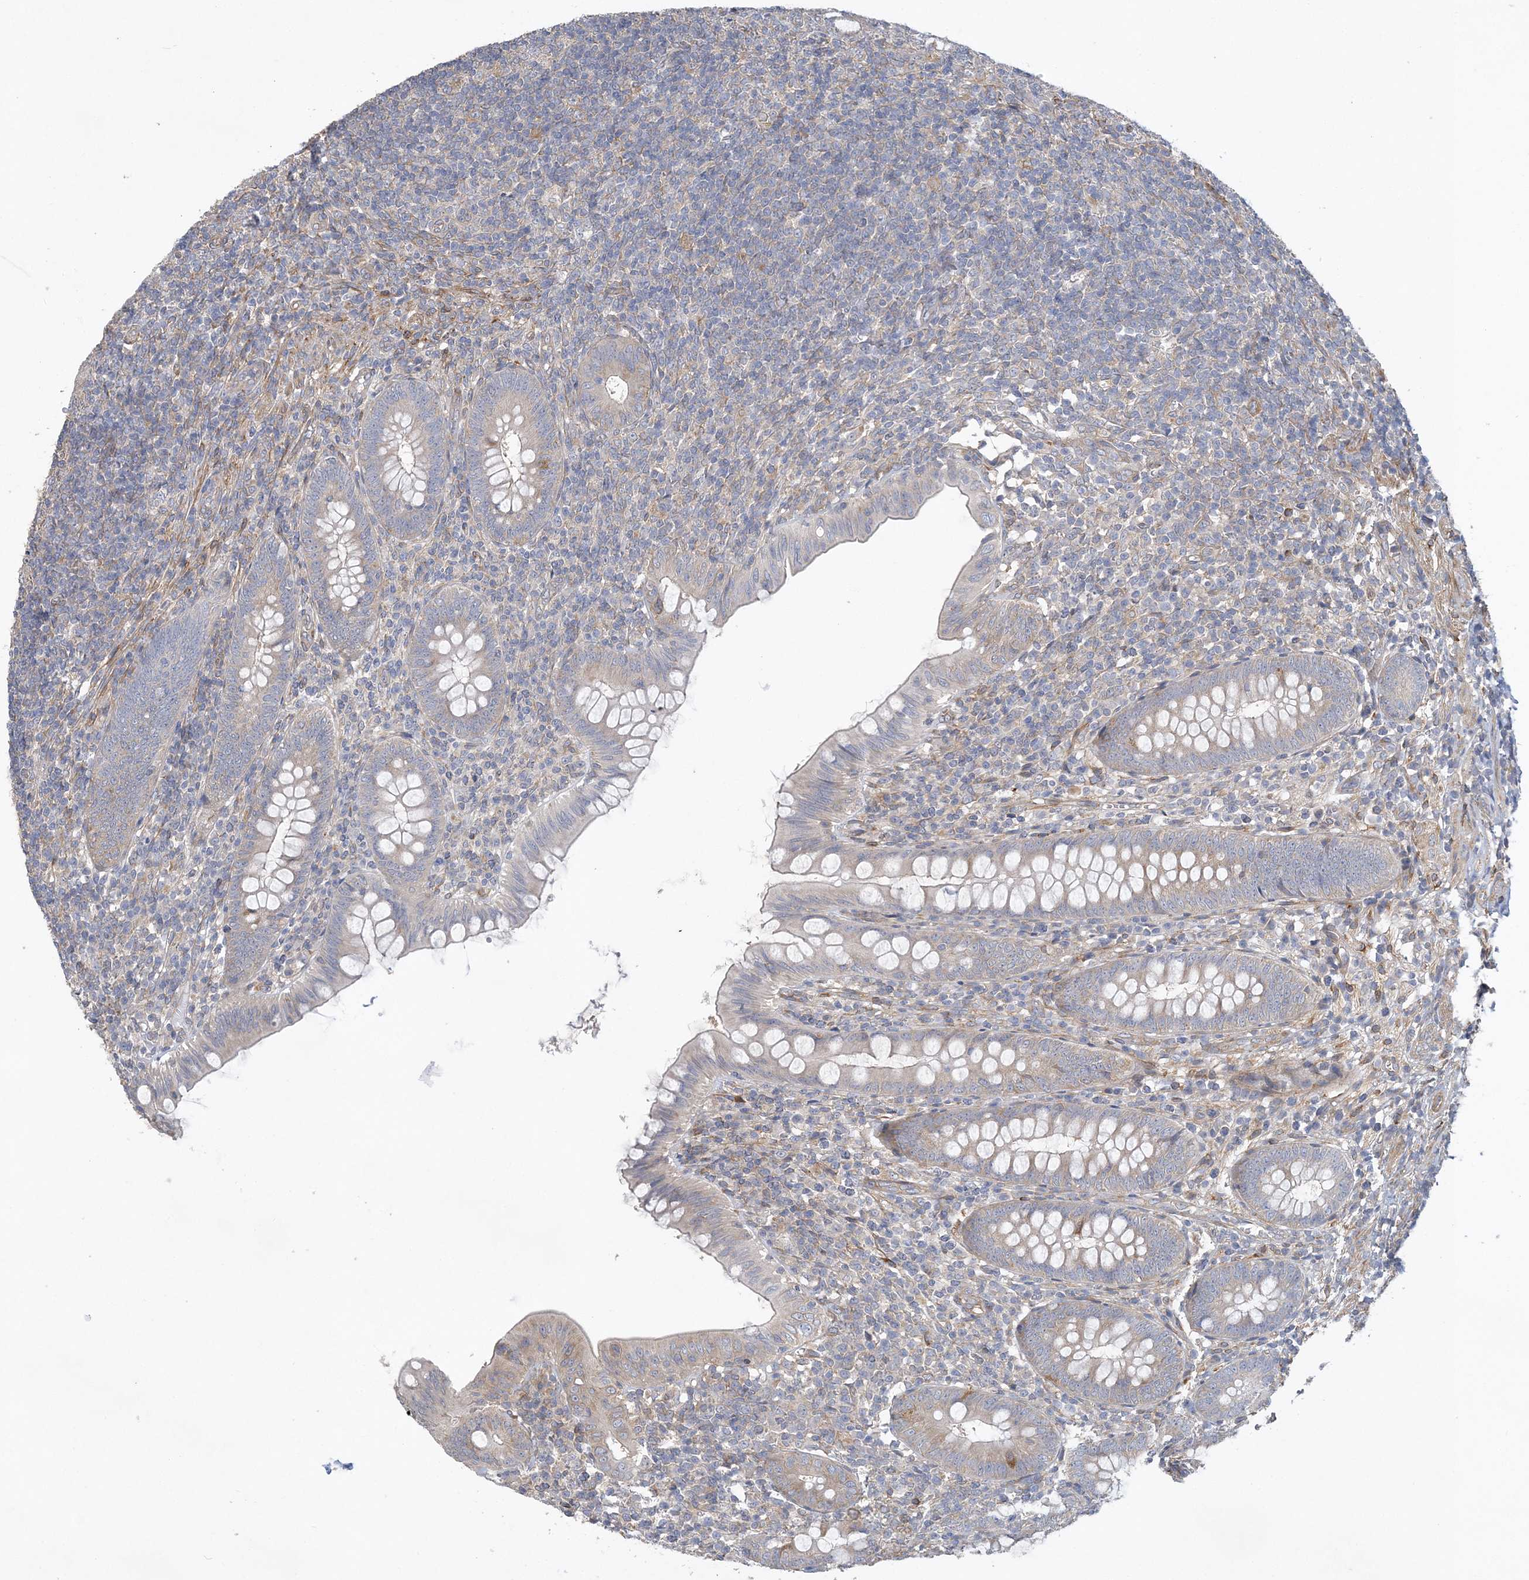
{"staining": {"intensity": "weak", "quantity": "25%-75%", "location": "cytoplasmic/membranous"}, "tissue": "appendix", "cell_type": "Glandular cells", "image_type": "normal", "snomed": [{"axis": "morphology", "description": "Normal tissue, NOS"}, {"axis": "topography", "description": "Appendix"}], "caption": "The photomicrograph reveals a brown stain indicating the presence of a protein in the cytoplasmic/membranous of glandular cells in appendix. (brown staining indicates protein expression, while blue staining denotes nuclei).", "gene": "MAP4K5", "patient": {"sex": "male", "age": 14}}